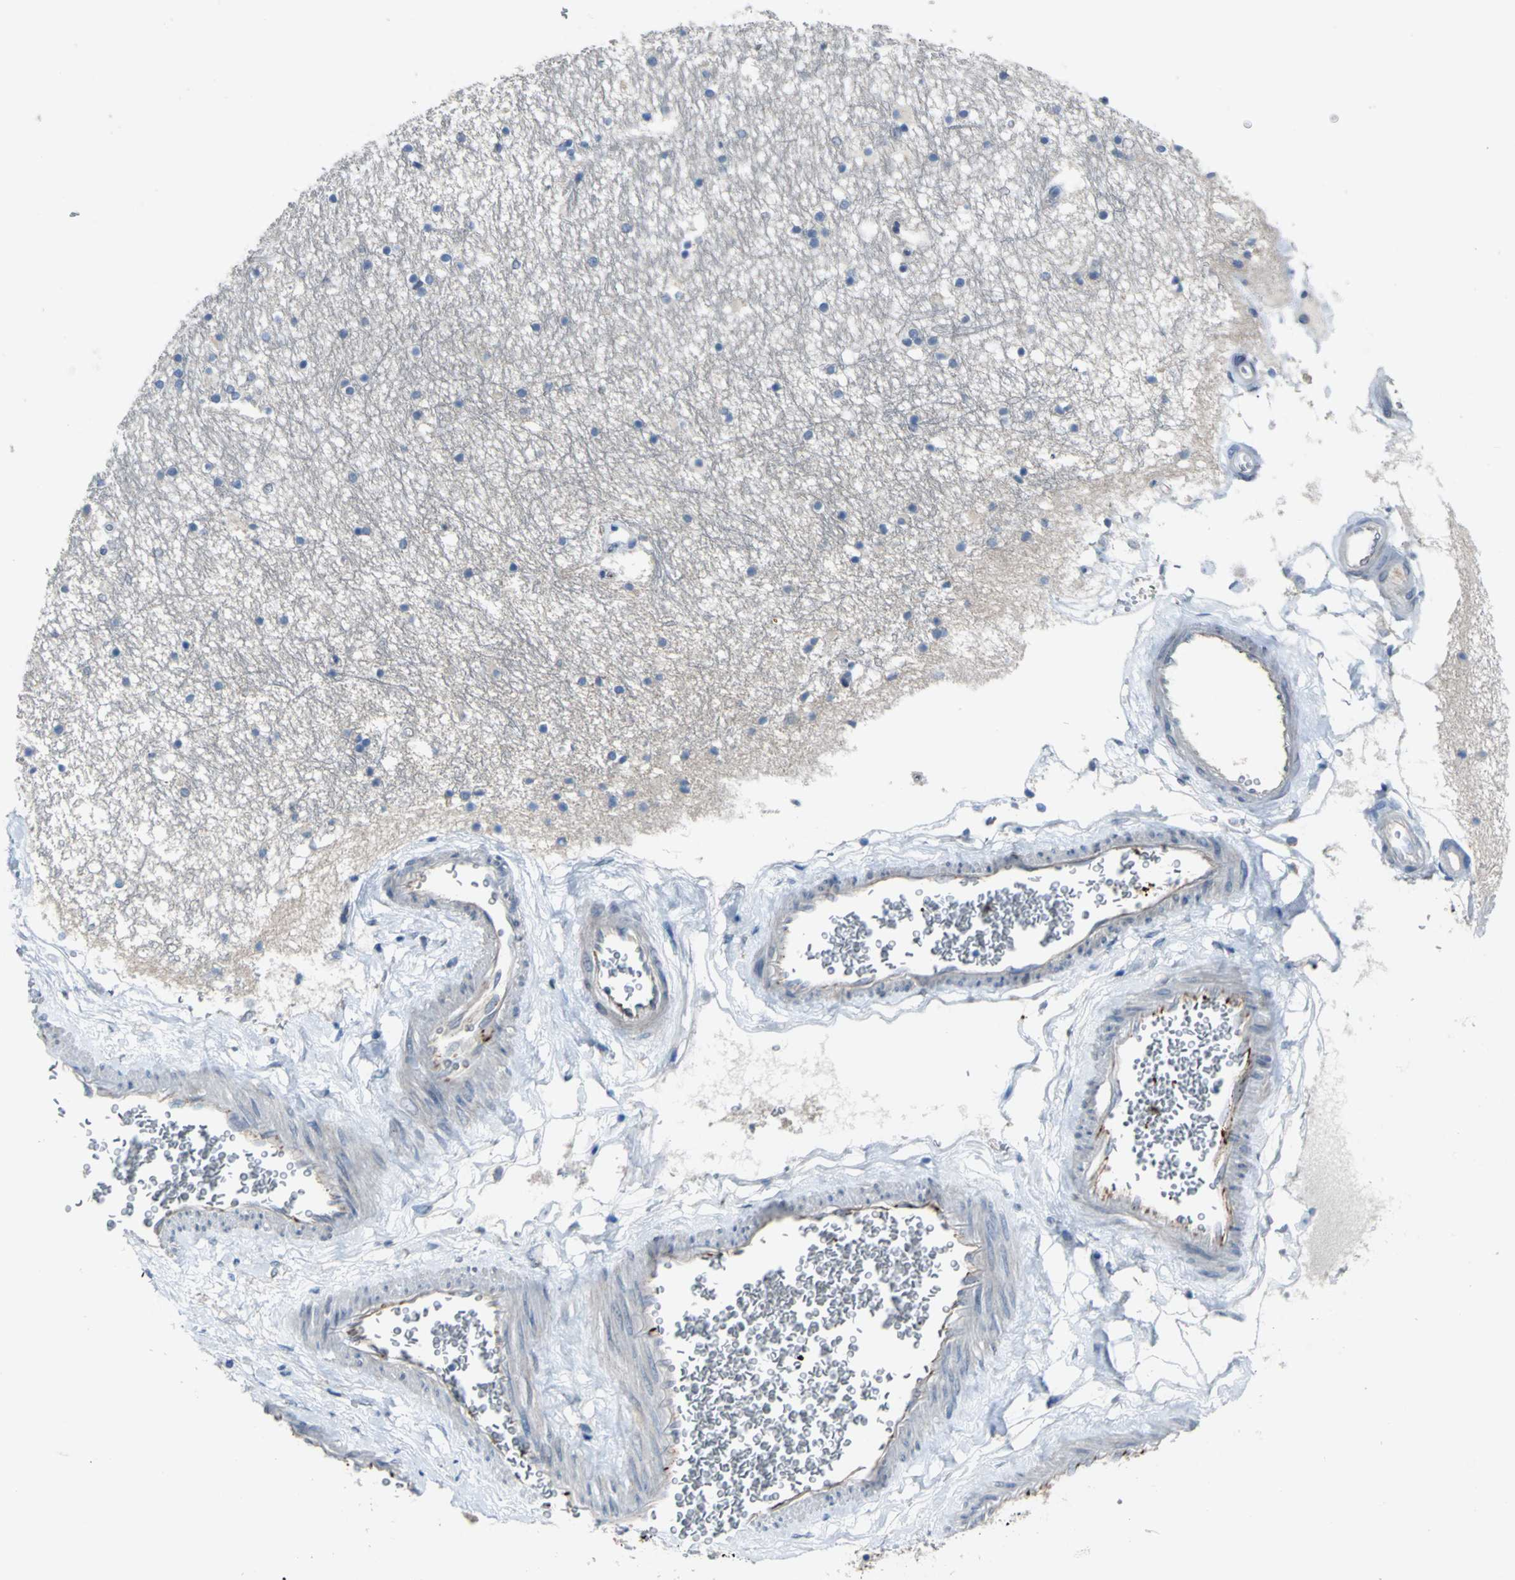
{"staining": {"intensity": "moderate", "quantity": "<25%", "location": "cytoplasmic/membranous"}, "tissue": "hippocampus", "cell_type": "Glial cells", "image_type": "normal", "snomed": [{"axis": "morphology", "description": "Normal tissue, NOS"}, {"axis": "topography", "description": "Hippocampus"}], "caption": "Hippocampus stained for a protein exhibits moderate cytoplasmic/membranous positivity in glial cells. (DAB (3,3'-diaminobenzidine) IHC with brightfield microscopy, high magnification).", "gene": "SELP", "patient": {"sex": "male", "age": 45}}